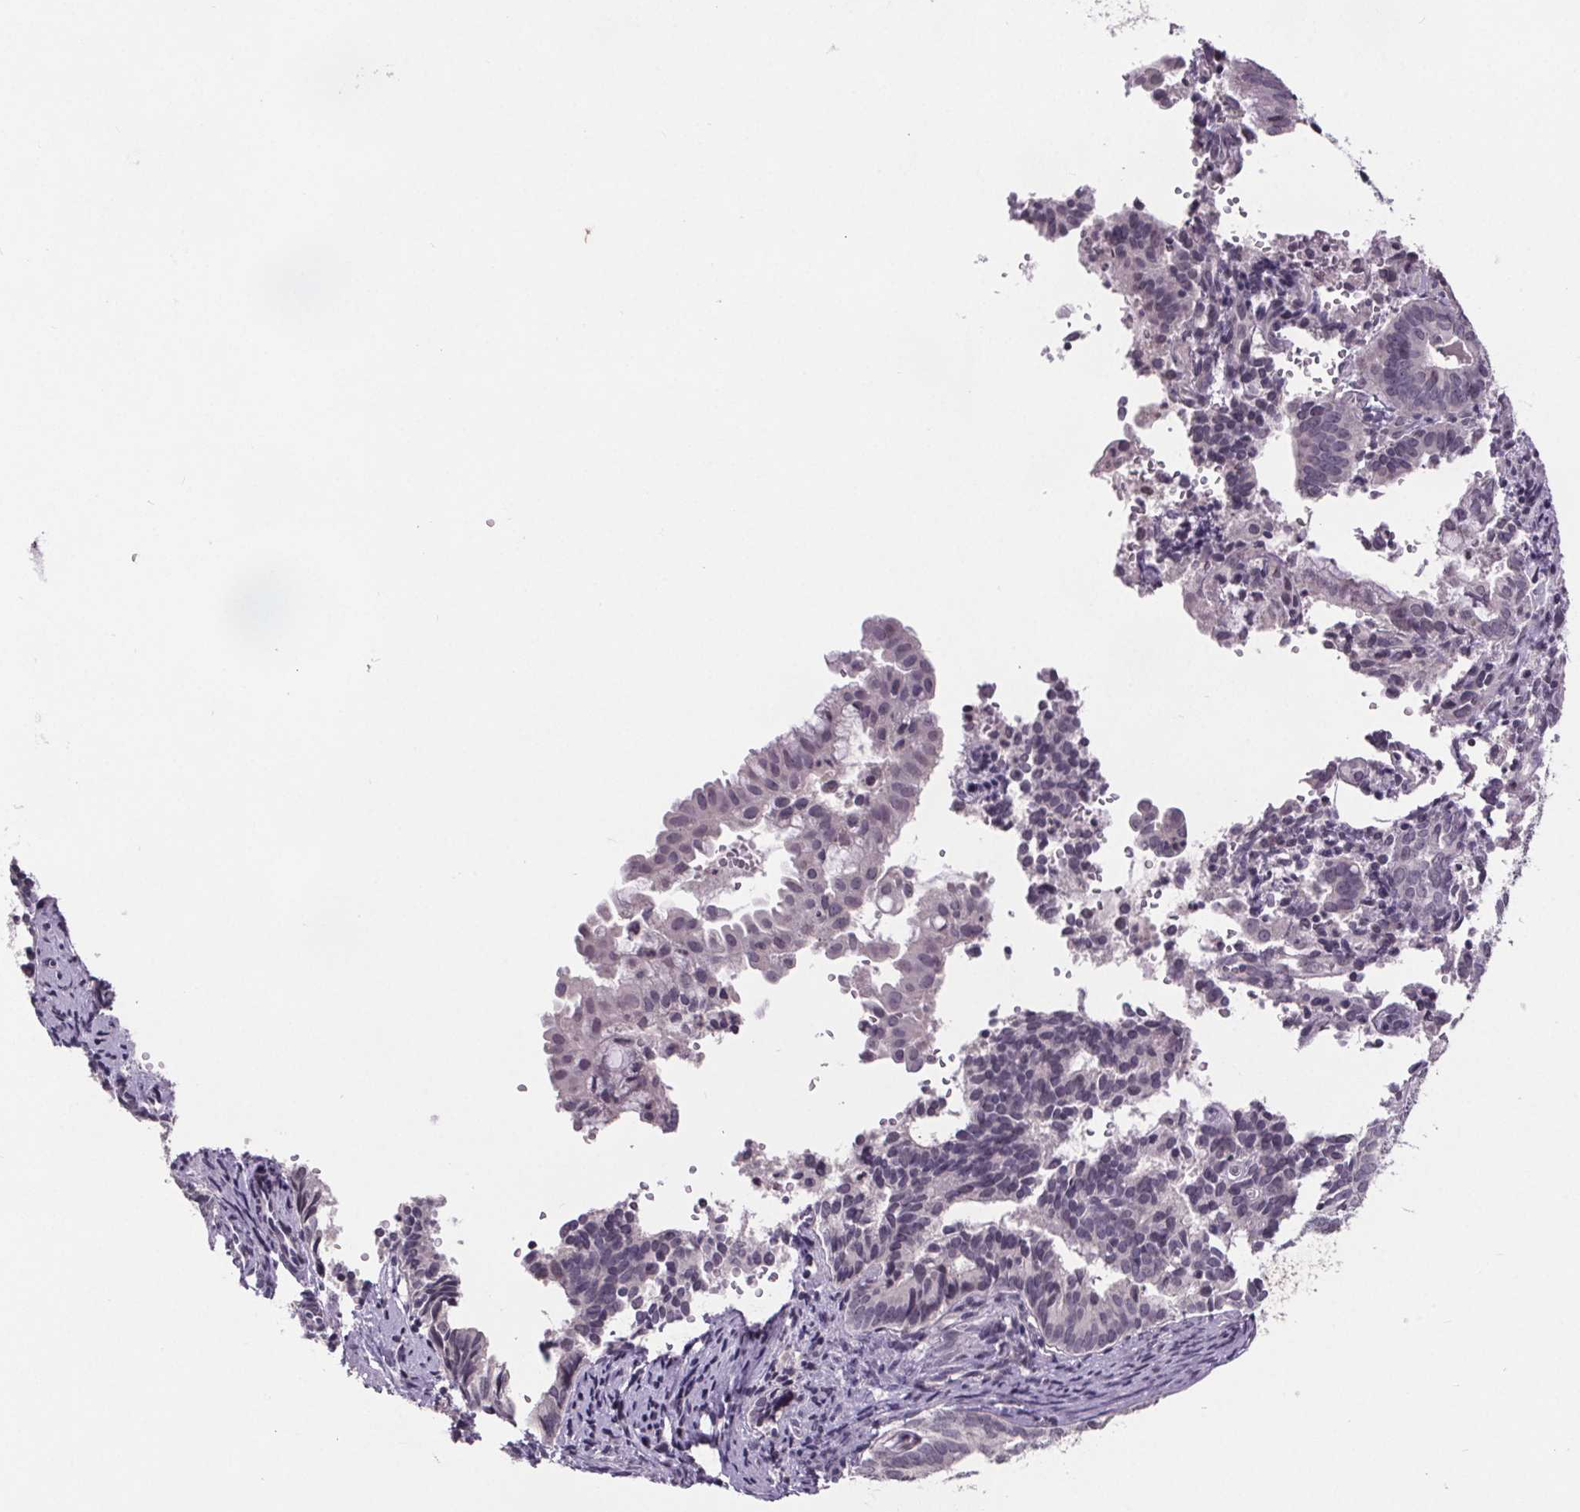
{"staining": {"intensity": "negative", "quantity": "none", "location": "none"}, "tissue": "endometrial cancer", "cell_type": "Tumor cells", "image_type": "cancer", "snomed": [{"axis": "morphology", "description": "Adenocarcinoma, NOS"}, {"axis": "topography", "description": "Endometrium"}], "caption": "Immunohistochemistry of human endometrial cancer (adenocarcinoma) demonstrates no expression in tumor cells.", "gene": "NKX6-1", "patient": {"sex": "female", "age": 75}}